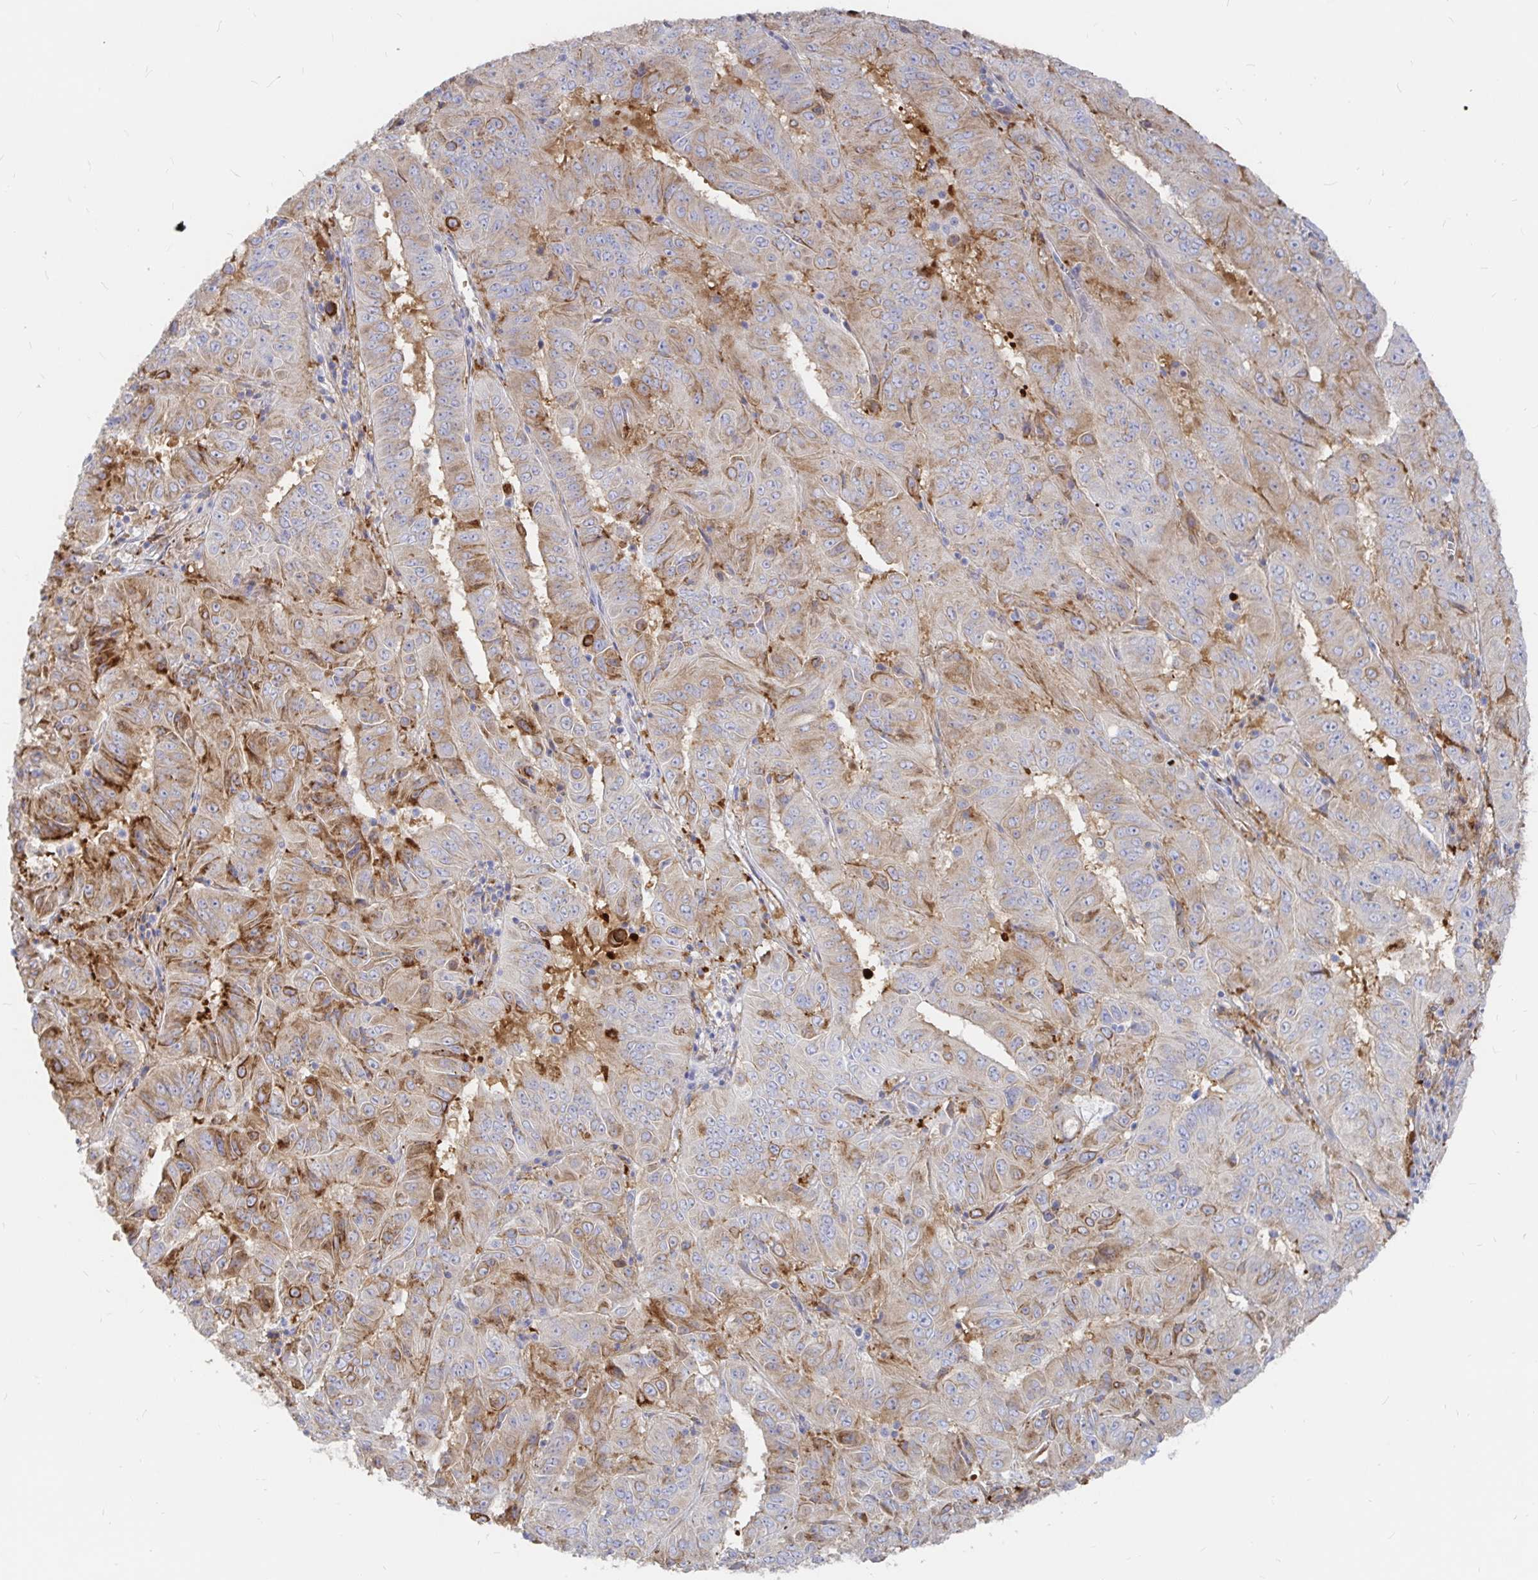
{"staining": {"intensity": "moderate", "quantity": "25%-75%", "location": "cytoplasmic/membranous"}, "tissue": "pancreatic cancer", "cell_type": "Tumor cells", "image_type": "cancer", "snomed": [{"axis": "morphology", "description": "Adenocarcinoma, NOS"}, {"axis": "topography", "description": "Pancreas"}], "caption": "Brown immunohistochemical staining in human pancreatic adenocarcinoma displays moderate cytoplasmic/membranous expression in approximately 25%-75% of tumor cells.", "gene": "KCTD19", "patient": {"sex": "male", "age": 63}}